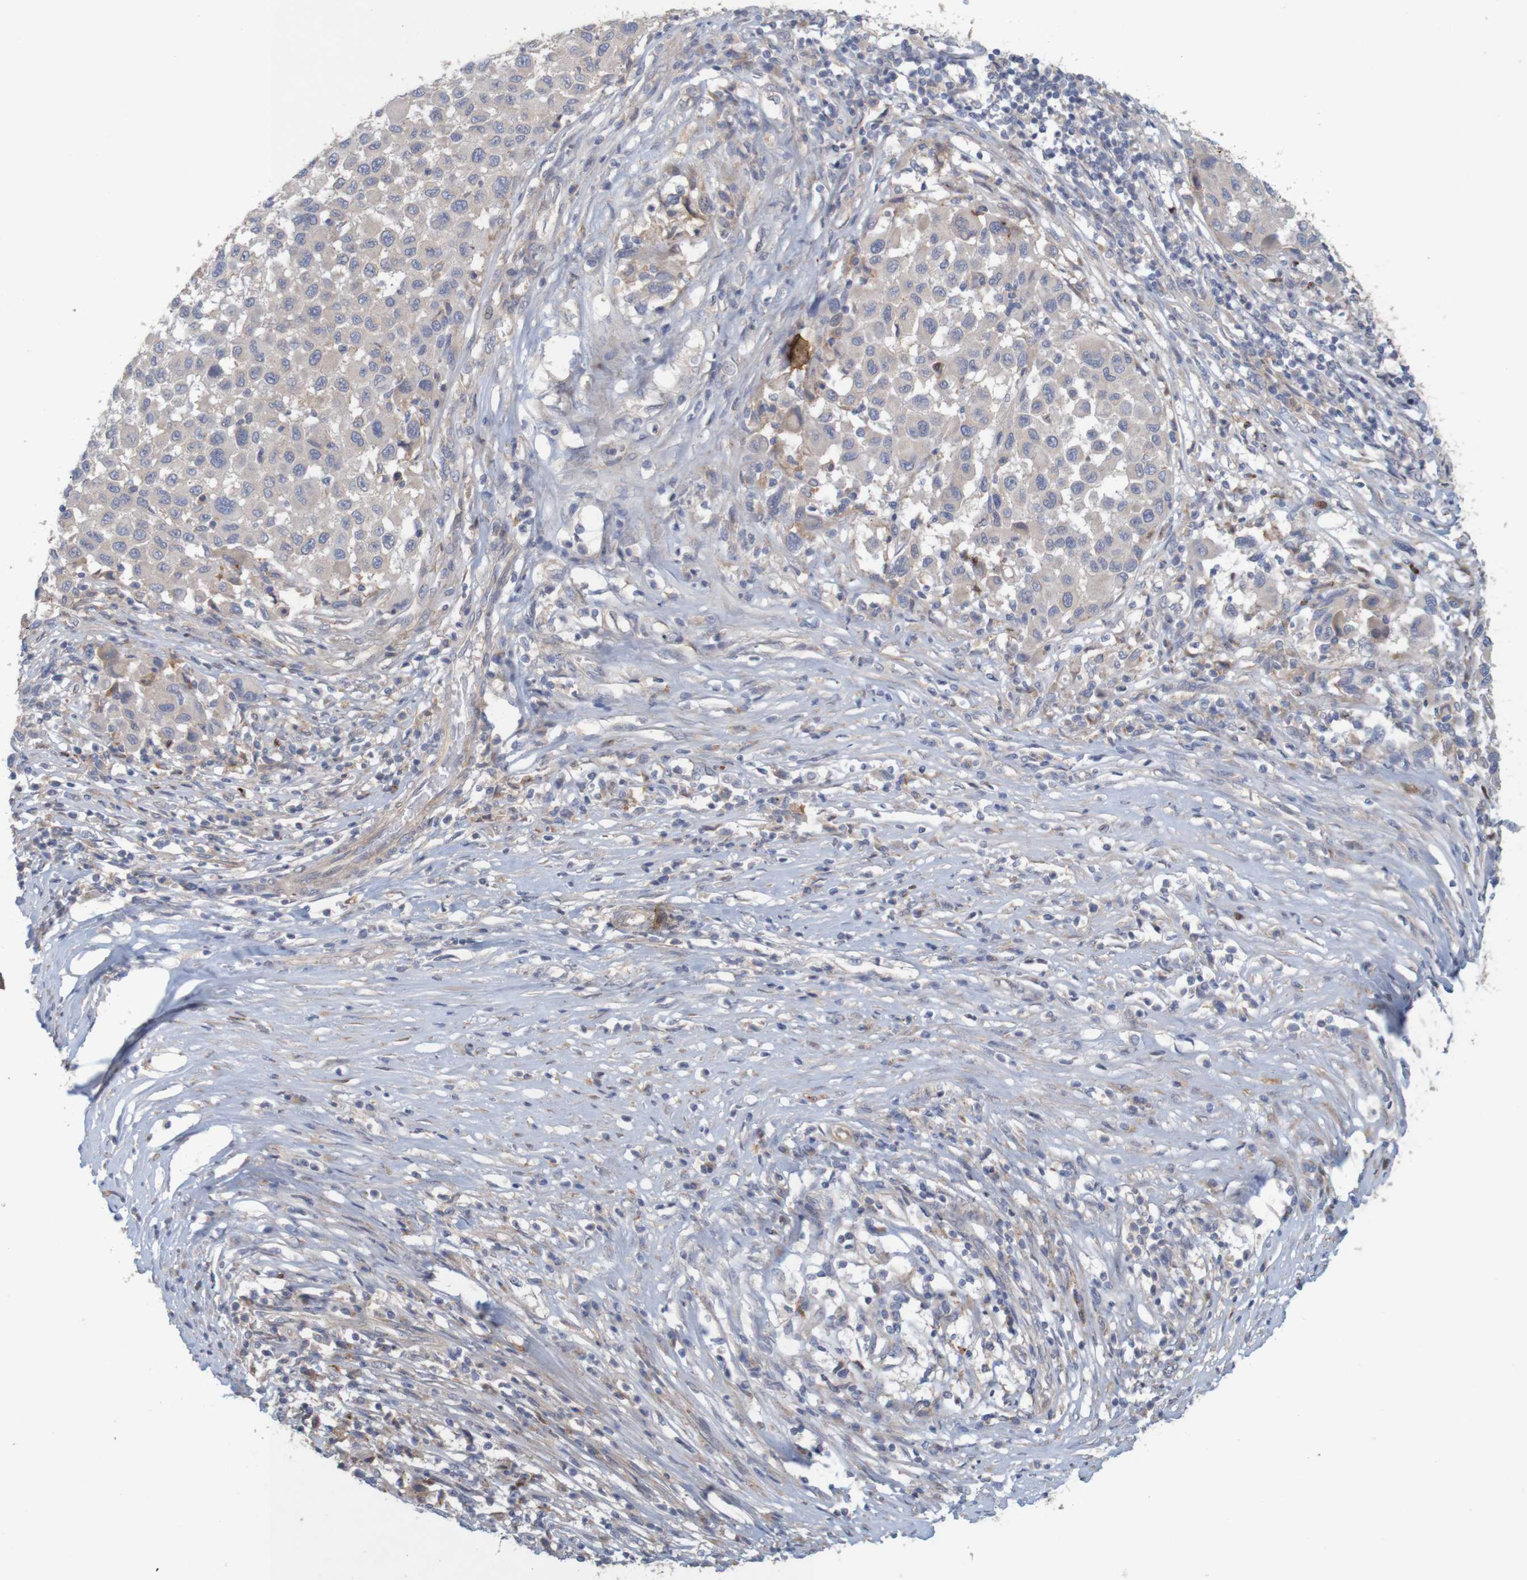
{"staining": {"intensity": "weak", "quantity": "<25%", "location": "cytoplasmic/membranous"}, "tissue": "melanoma", "cell_type": "Tumor cells", "image_type": "cancer", "snomed": [{"axis": "morphology", "description": "Malignant melanoma, Metastatic site"}, {"axis": "topography", "description": "Lymph node"}], "caption": "This is an IHC photomicrograph of human melanoma. There is no expression in tumor cells.", "gene": "KRT23", "patient": {"sex": "male", "age": 61}}